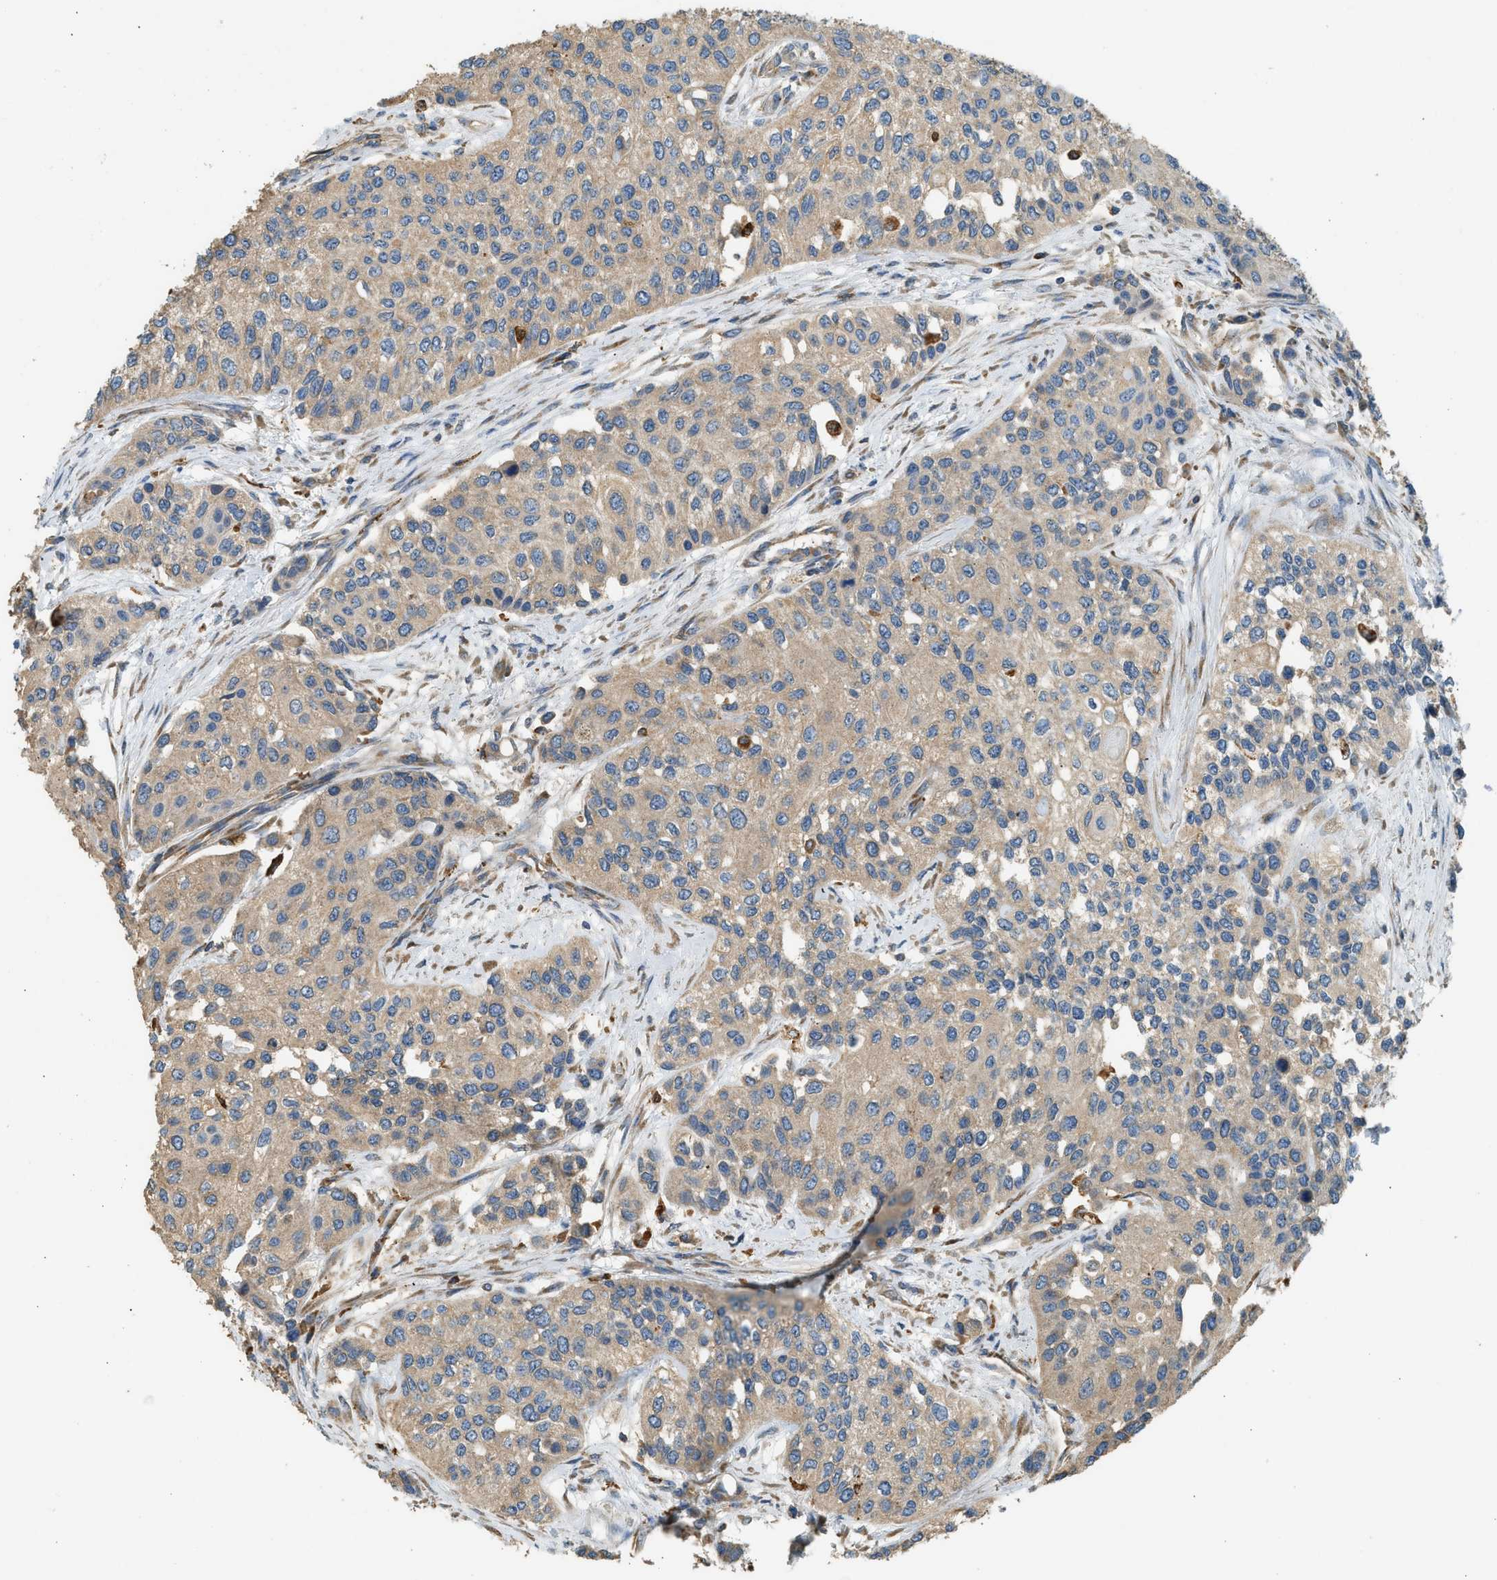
{"staining": {"intensity": "weak", "quantity": ">75%", "location": "cytoplasmic/membranous"}, "tissue": "urothelial cancer", "cell_type": "Tumor cells", "image_type": "cancer", "snomed": [{"axis": "morphology", "description": "Urothelial carcinoma, High grade"}, {"axis": "topography", "description": "Urinary bladder"}], "caption": "Protein positivity by IHC reveals weak cytoplasmic/membranous positivity in about >75% of tumor cells in high-grade urothelial carcinoma.", "gene": "CTSB", "patient": {"sex": "female", "age": 56}}